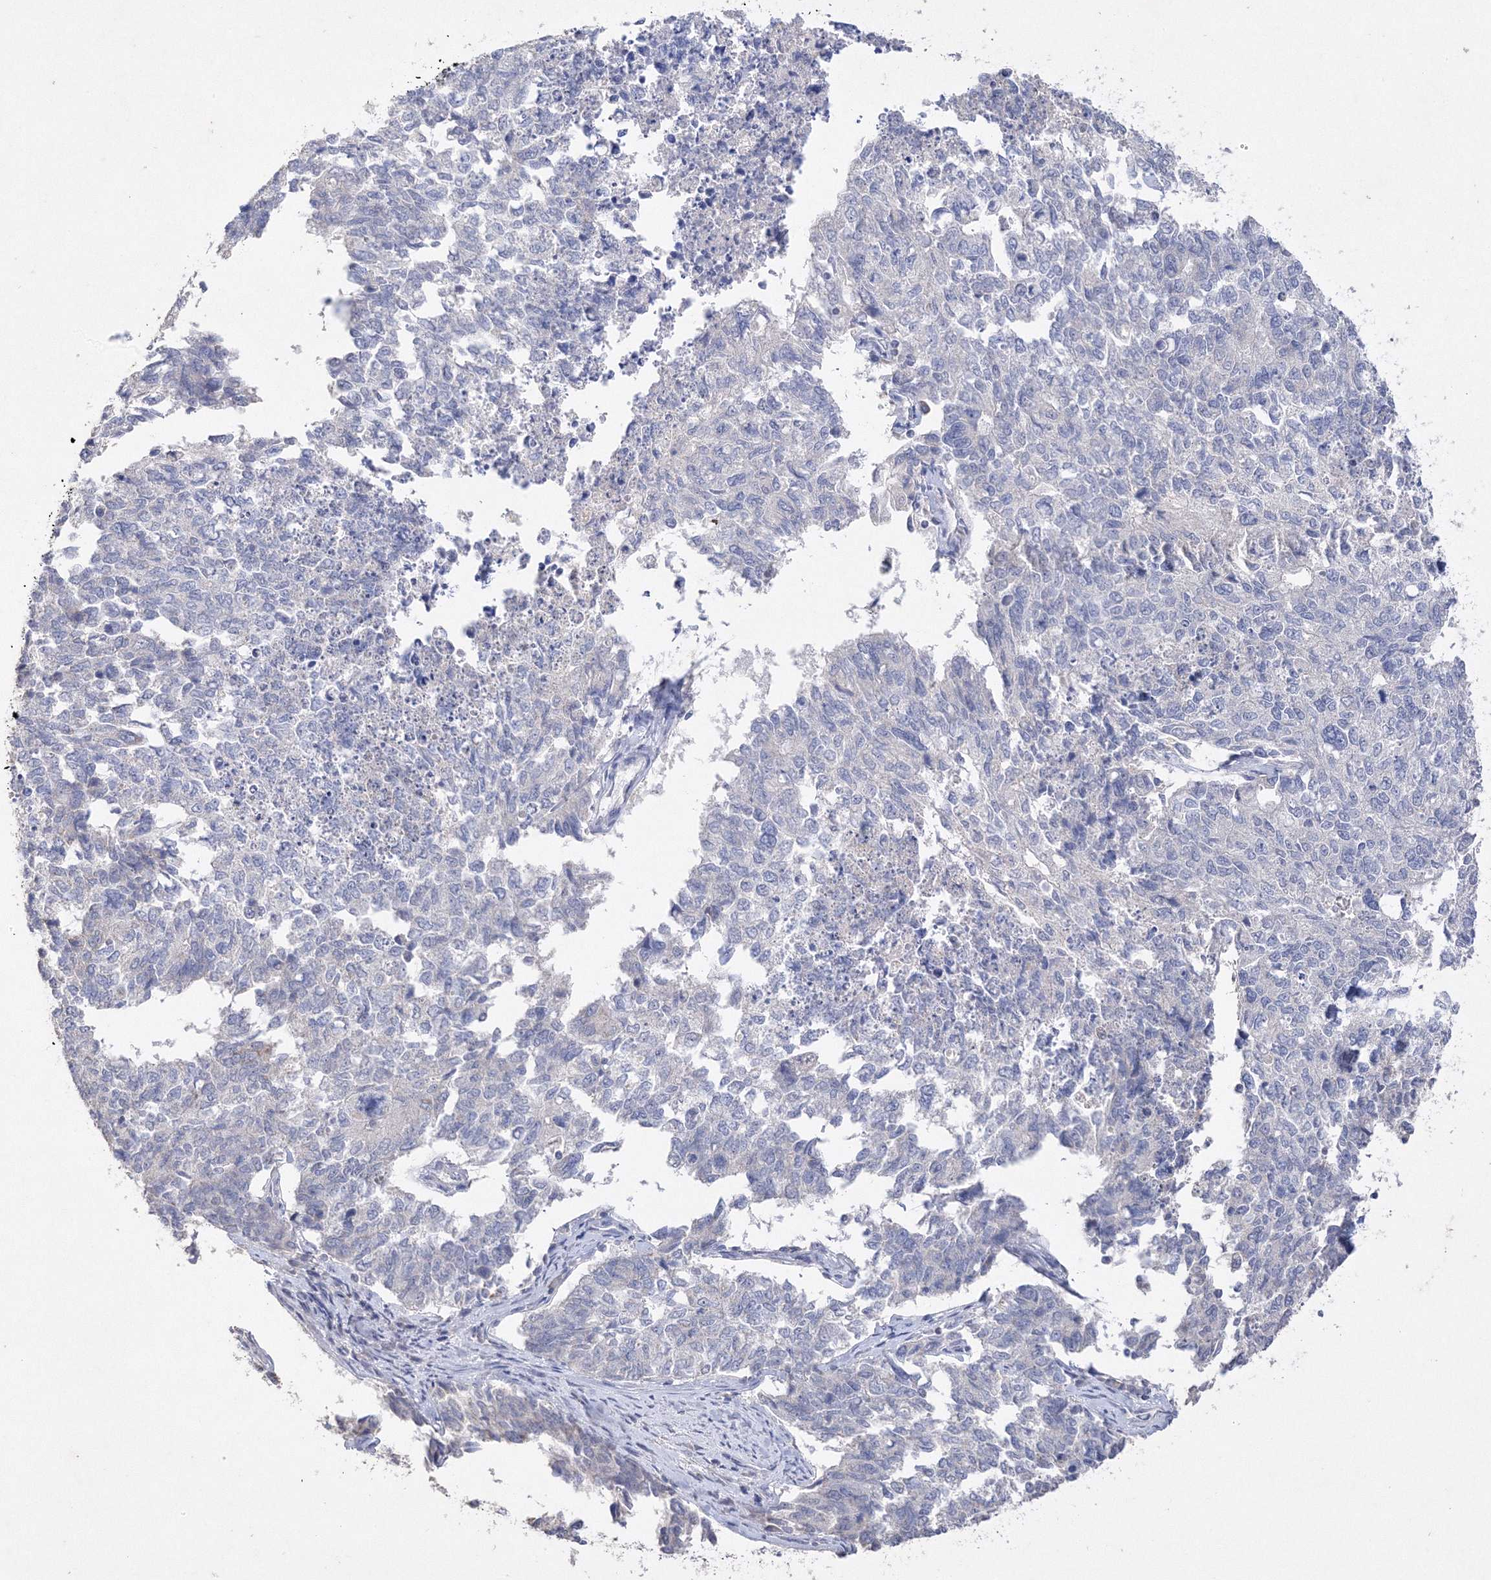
{"staining": {"intensity": "negative", "quantity": "none", "location": "none"}, "tissue": "cervical cancer", "cell_type": "Tumor cells", "image_type": "cancer", "snomed": [{"axis": "morphology", "description": "Squamous cell carcinoma, NOS"}, {"axis": "topography", "description": "Cervix"}], "caption": "A high-resolution photomicrograph shows IHC staining of squamous cell carcinoma (cervical), which demonstrates no significant positivity in tumor cells. Nuclei are stained in blue.", "gene": "GLS", "patient": {"sex": "female", "age": 63}}